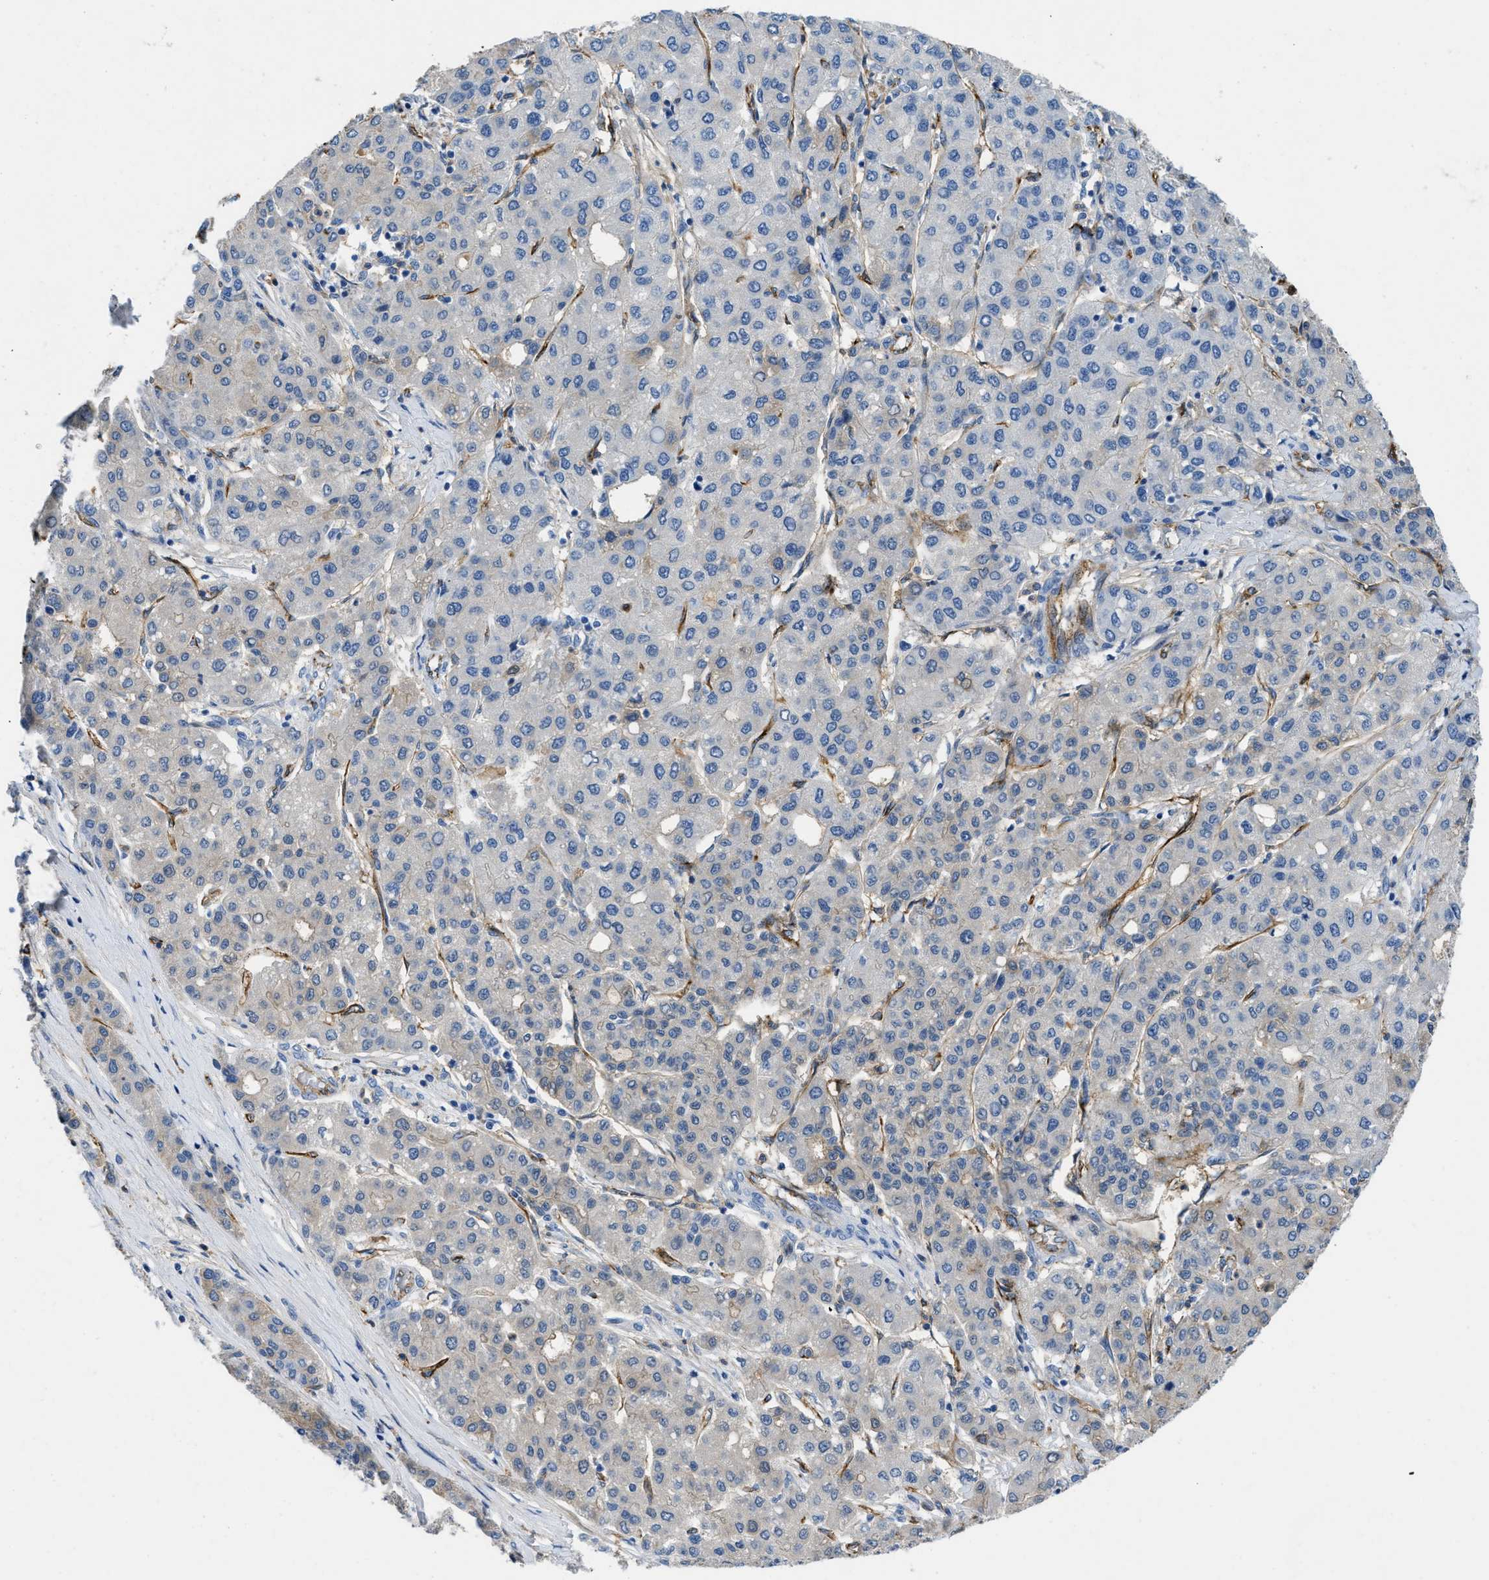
{"staining": {"intensity": "negative", "quantity": "none", "location": "none"}, "tissue": "liver cancer", "cell_type": "Tumor cells", "image_type": "cancer", "snomed": [{"axis": "morphology", "description": "Carcinoma, Hepatocellular, NOS"}, {"axis": "topography", "description": "Liver"}], "caption": "A histopathology image of liver cancer stained for a protein shows no brown staining in tumor cells.", "gene": "SPEG", "patient": {"sex": "male", "age": 65}}